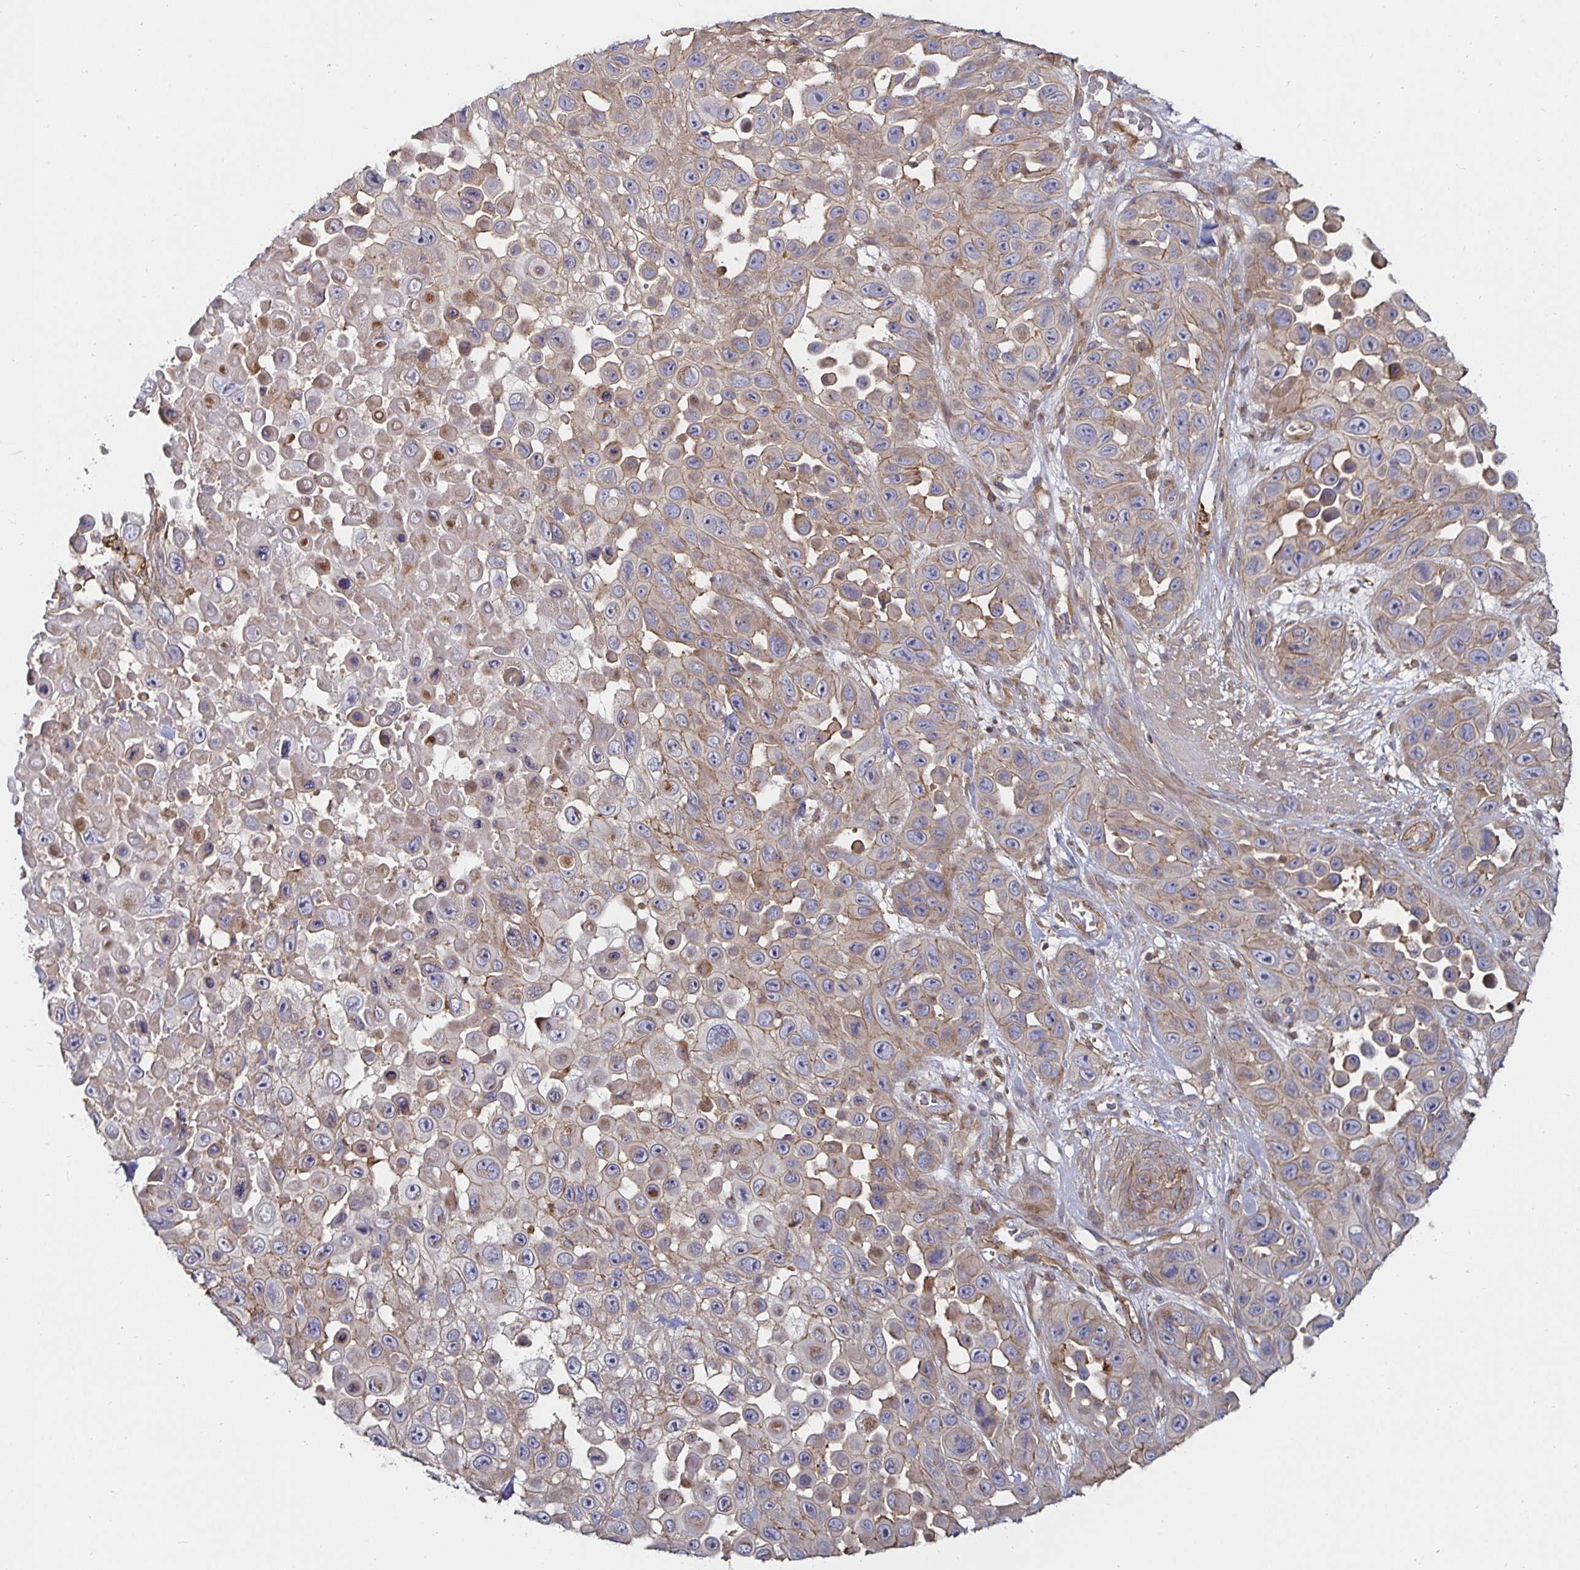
{"staining": {"intensity": "moderate", "quantity": "<25%", "location": "cytoplasmic/membranous"}, "tissue": "skin cancer", "cell_type": "Tumor cells", "image_type": "cancer", "snomed": [{"axis": "morphology", "description": "Squamous cell carcinoma, NOS"}, {"axis": "topography", "description": "Skin"}], "caption": "Human skin cancer stained with a protein marker demonstrates moderate staining in tumor cells.", "gene": "GJA4", "patient": {"sex": "male", "age": 81}}